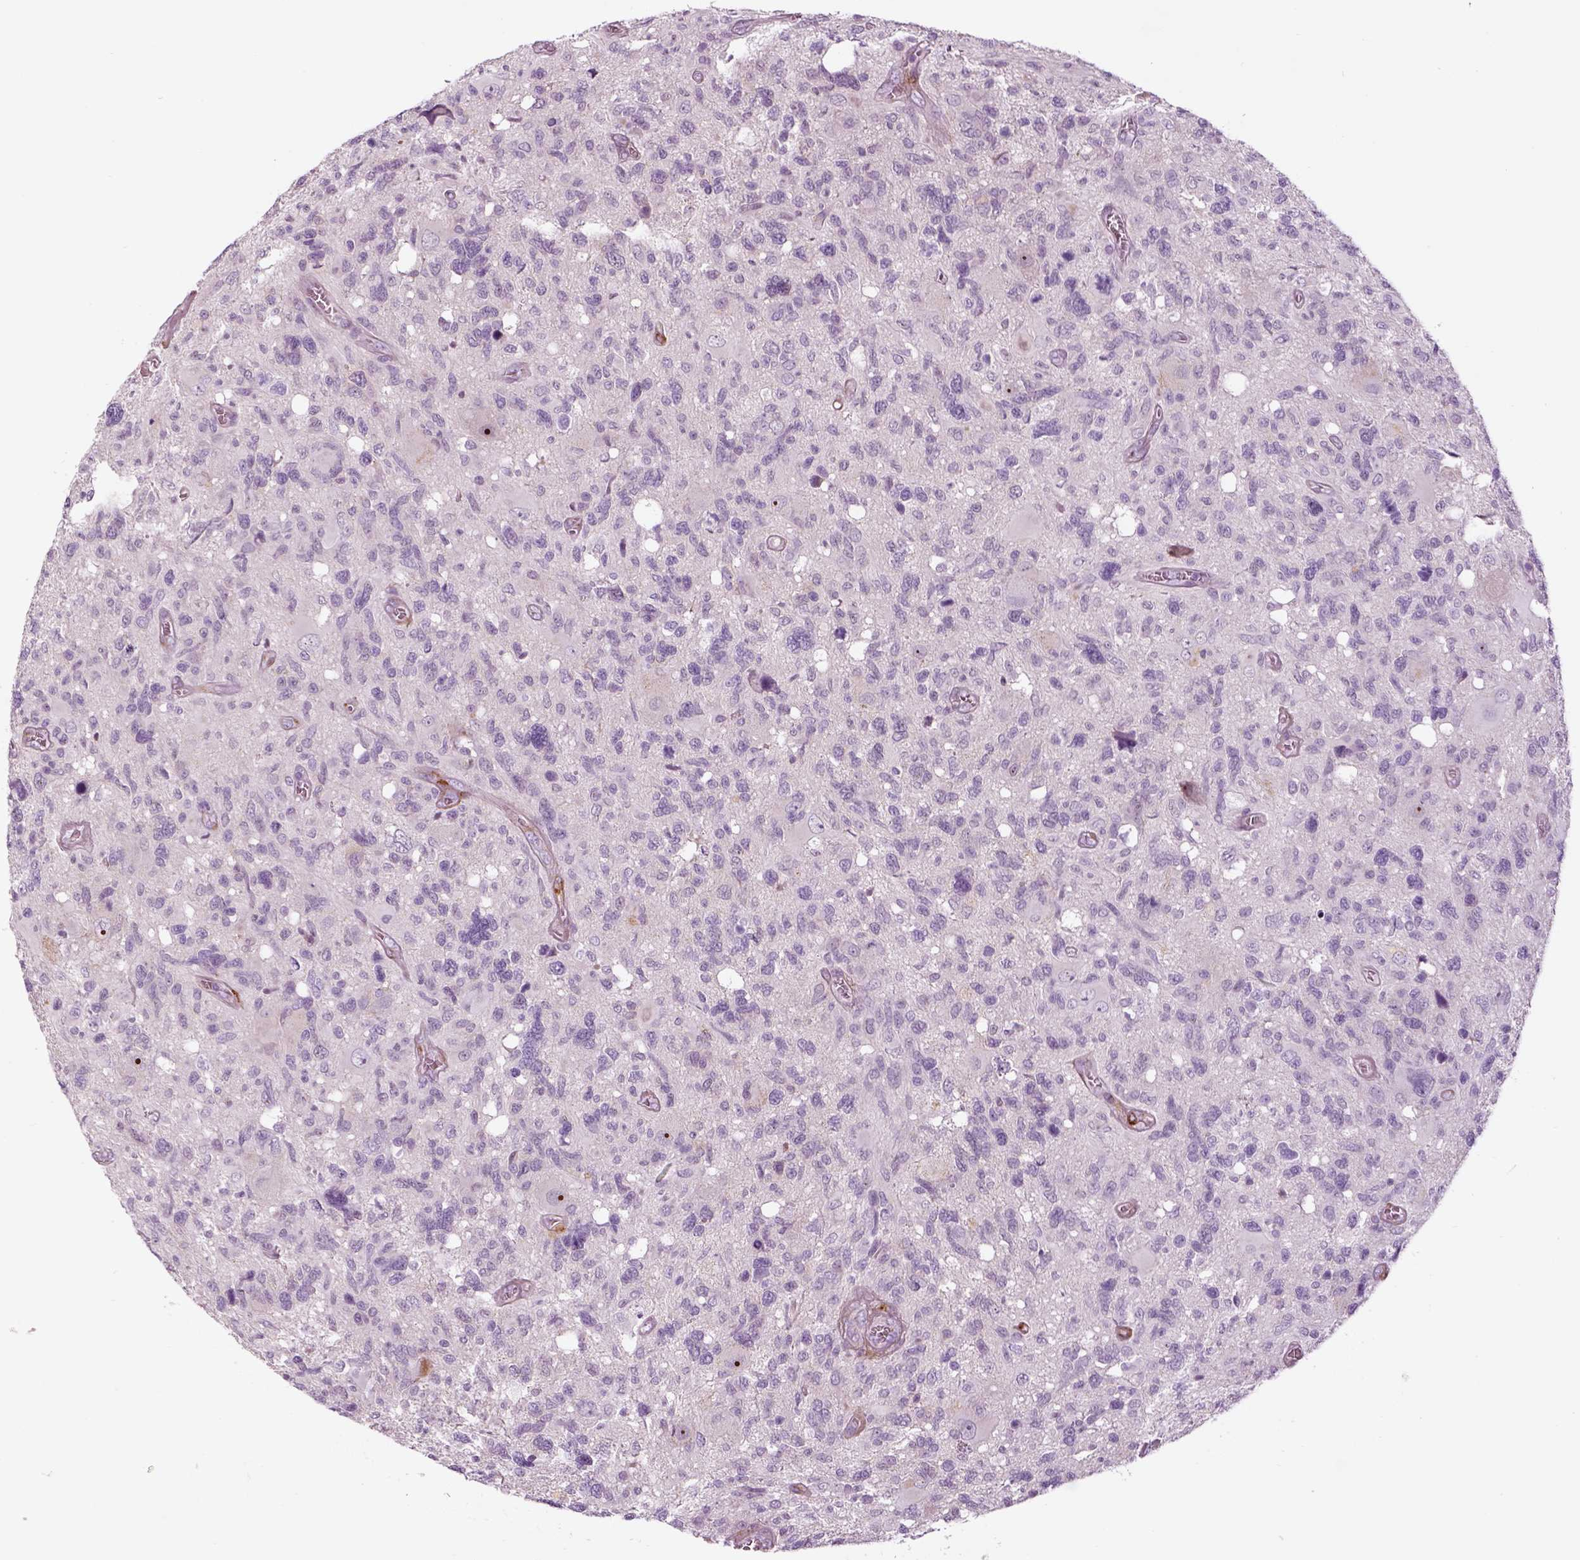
{"staining": {"intensity": "negative", "quantity": "none", "location": "none"}, "tissue": "glioma", "cell_type": "Tumor cells", "image_type": "cancer", "snomed": [{"axis": "morphology", "description": "Glioma, malignant, High grade"}, {"axis": "topography", "description": "Brain"}], "caption": "IHC histopathology image of neoplastic tissue: malignant high-grade glioma stained with DAB exhibits no significant protein expression in tumor cells.", "gene": "COL6A2", "patient": {"sex": "male", "age": 49}}